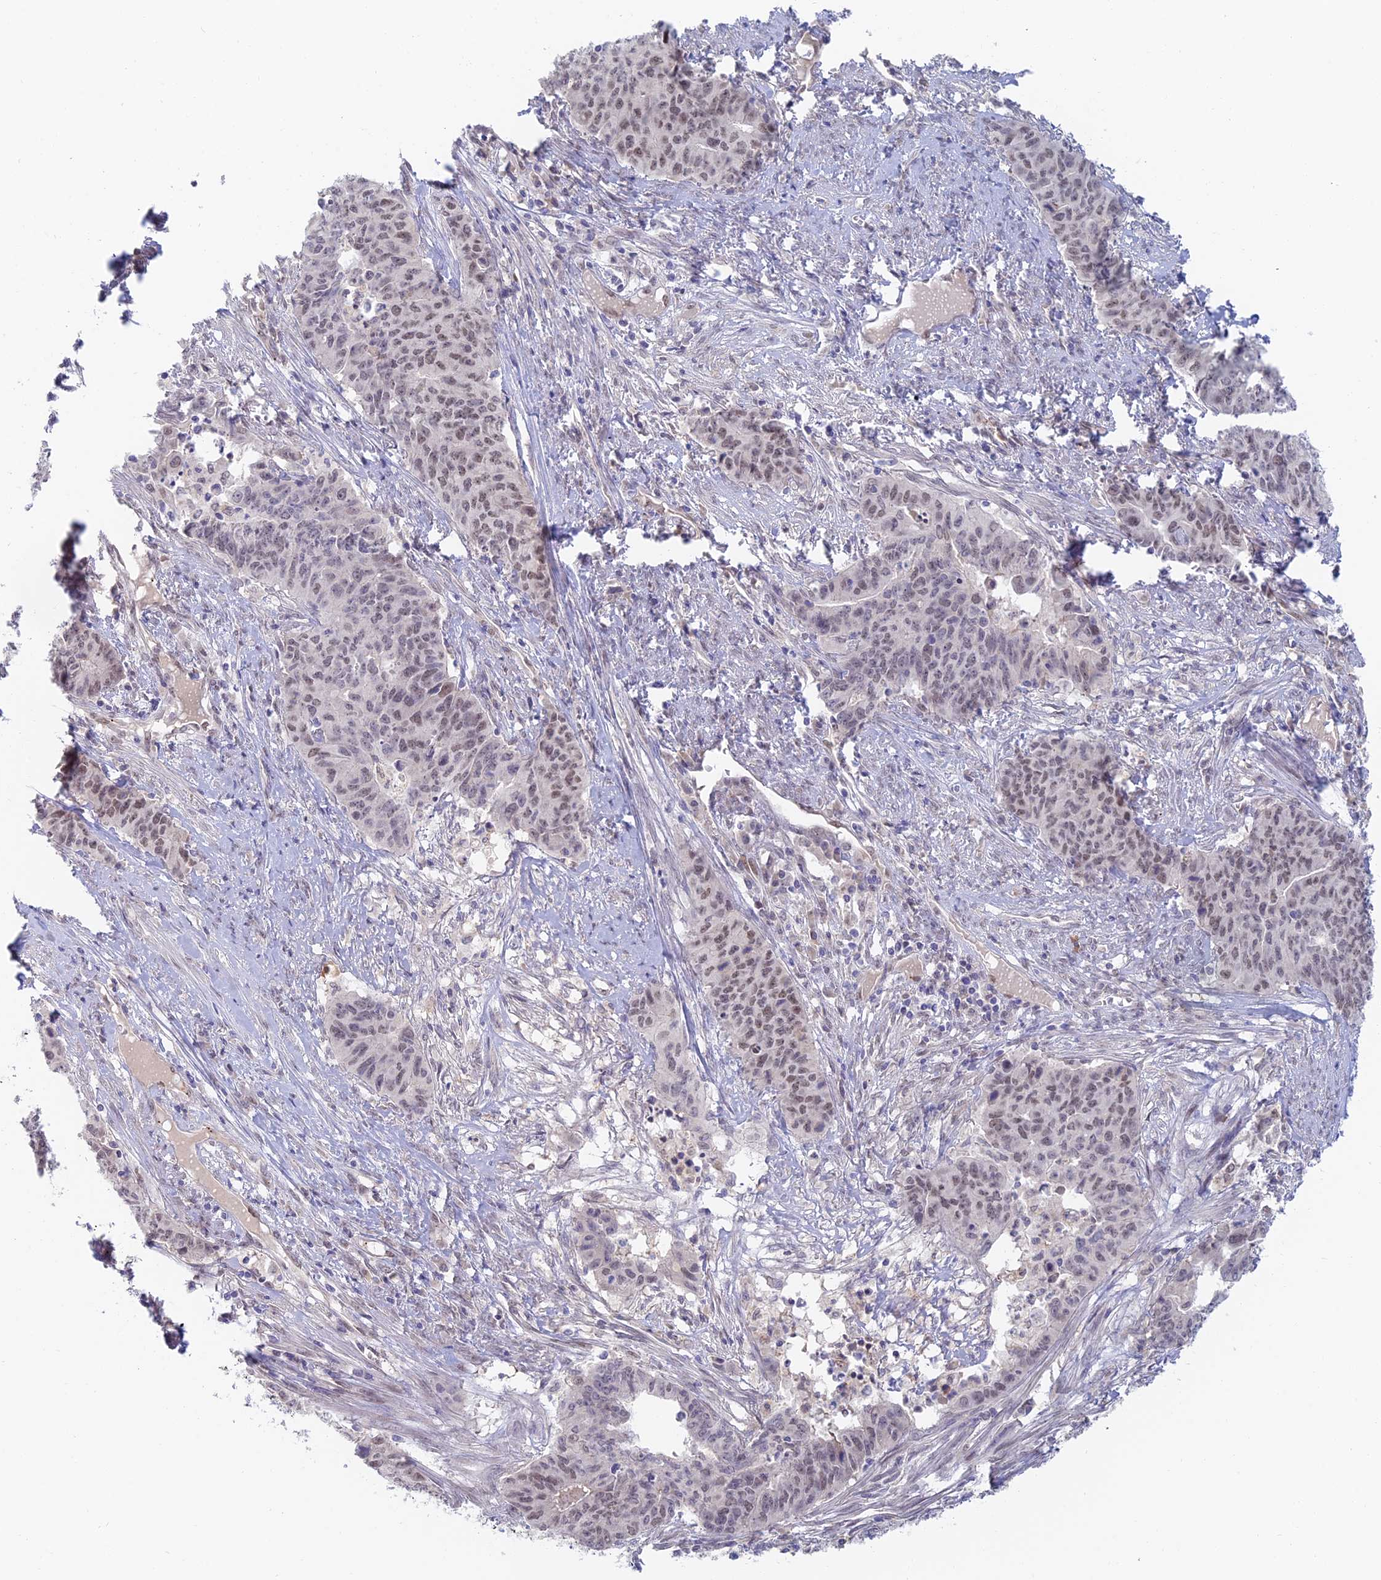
{"staining": {"intensity": "moderate", "quantity": ">75%", "location": "nuclear"}, "tissue": "endometrial cancer", "cell_type": "Tumor cells", "image_type": "cancer", "snomed": [{"axis": "morphology", "description": "Adenocarcinoma, NOS"}, {"axis": "topography", "description": "Endometrium"}], "caption": "The histopathology image demonstrates staining of adenocarcinoma (endometrial), revealing moderate nuclear protein positivity (brown color) within tumor cells.", "gene": "ZUP1", "patient": {"sex": "female", "age": 59}}